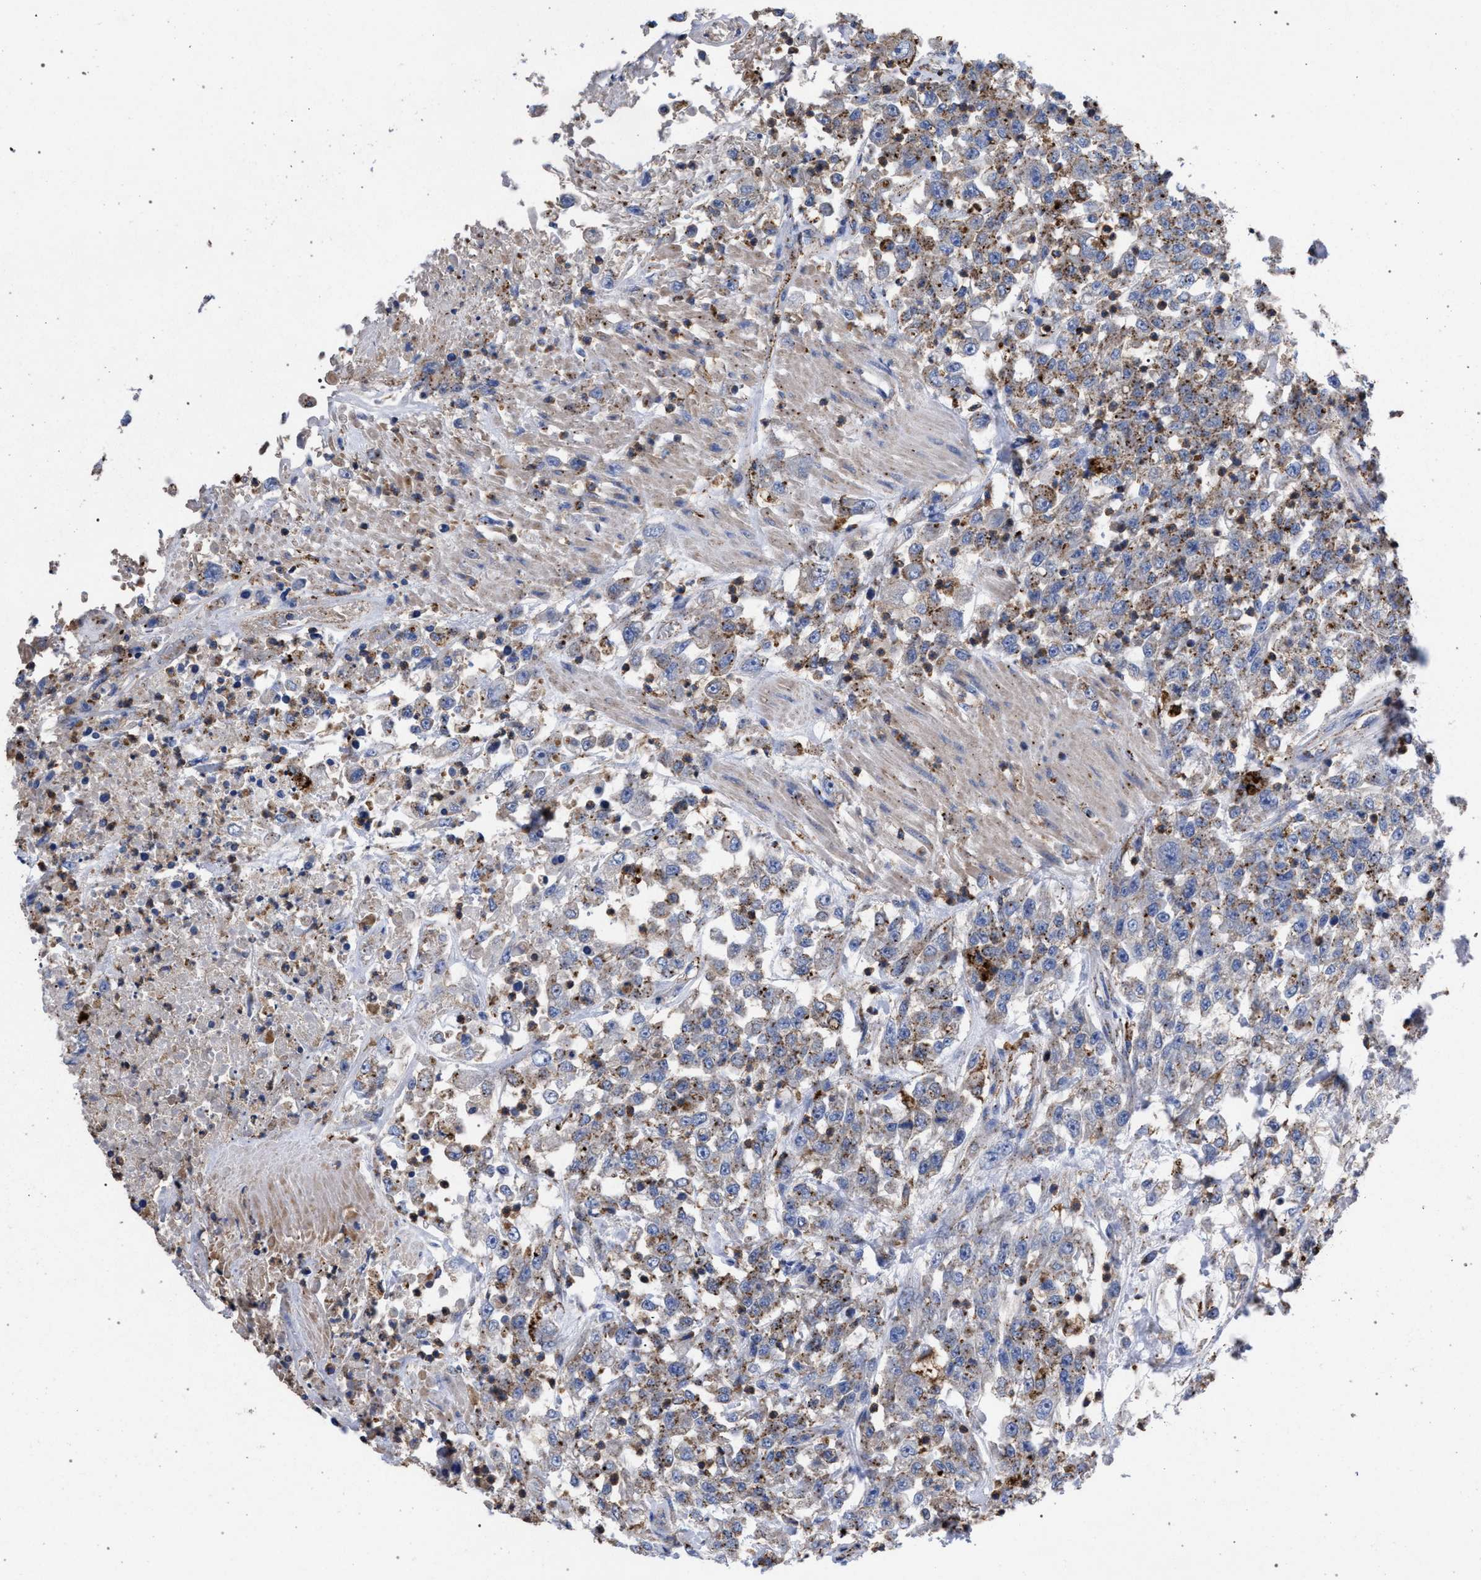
{"staining": {"intensity": "moderate", "quantity": ">75%", "location": "cytoplasmic/membranous"}, "tissue": "urothelial cancer", "cell_type": "Tumor cells", "image_type": "cancer", "snomed": [{"axis": "morphology", "description": "Urothelial carcinoma, High grade"}, {"axis": "topography", "description": "Urinary bladder"}], "caption": "An image showing moderate cytoplasmic/membranous positivity in about >75% of tumor cells in urothelial cancer, as visualized by brown immunohistochemical staining.", "gene": "PPT1", "patient": {"sex": "male", "age": 46}}